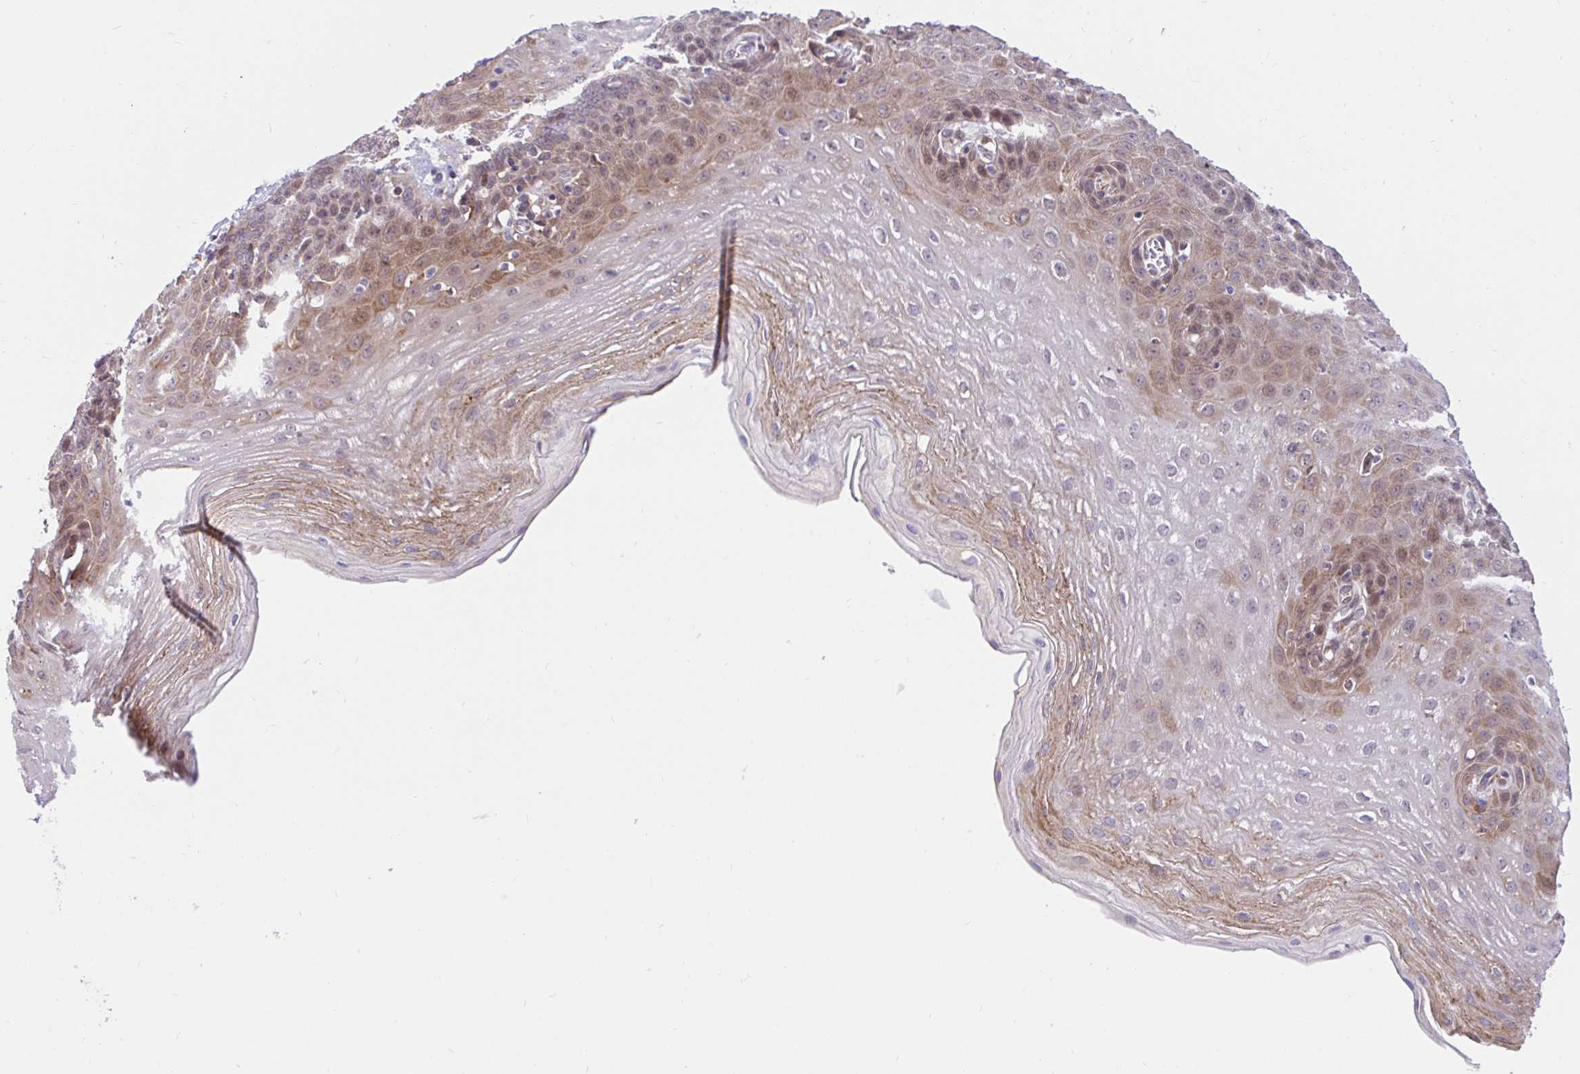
{"staining": {"intensity": "moderate", "quantity": "<25%", "location": "cytoplasmic/membranous"}, "tissue": "esophagus", "cell_type": "Squamous epithelial cells", "image_type": "normal", "snomed": [{"axis": "morphology", "description": "Normal tissue, NOS"}, {"axis": "topography", "description": "Esophagus"}], "caption": "Immunohistochemical staining of normal esophagus reveals moderate cytoplasmic/membranous protein expression in about <25% of squamous epithelial cells.", "gene": "NAALAD2", "patient": {"sex": "female", "age": 81}}